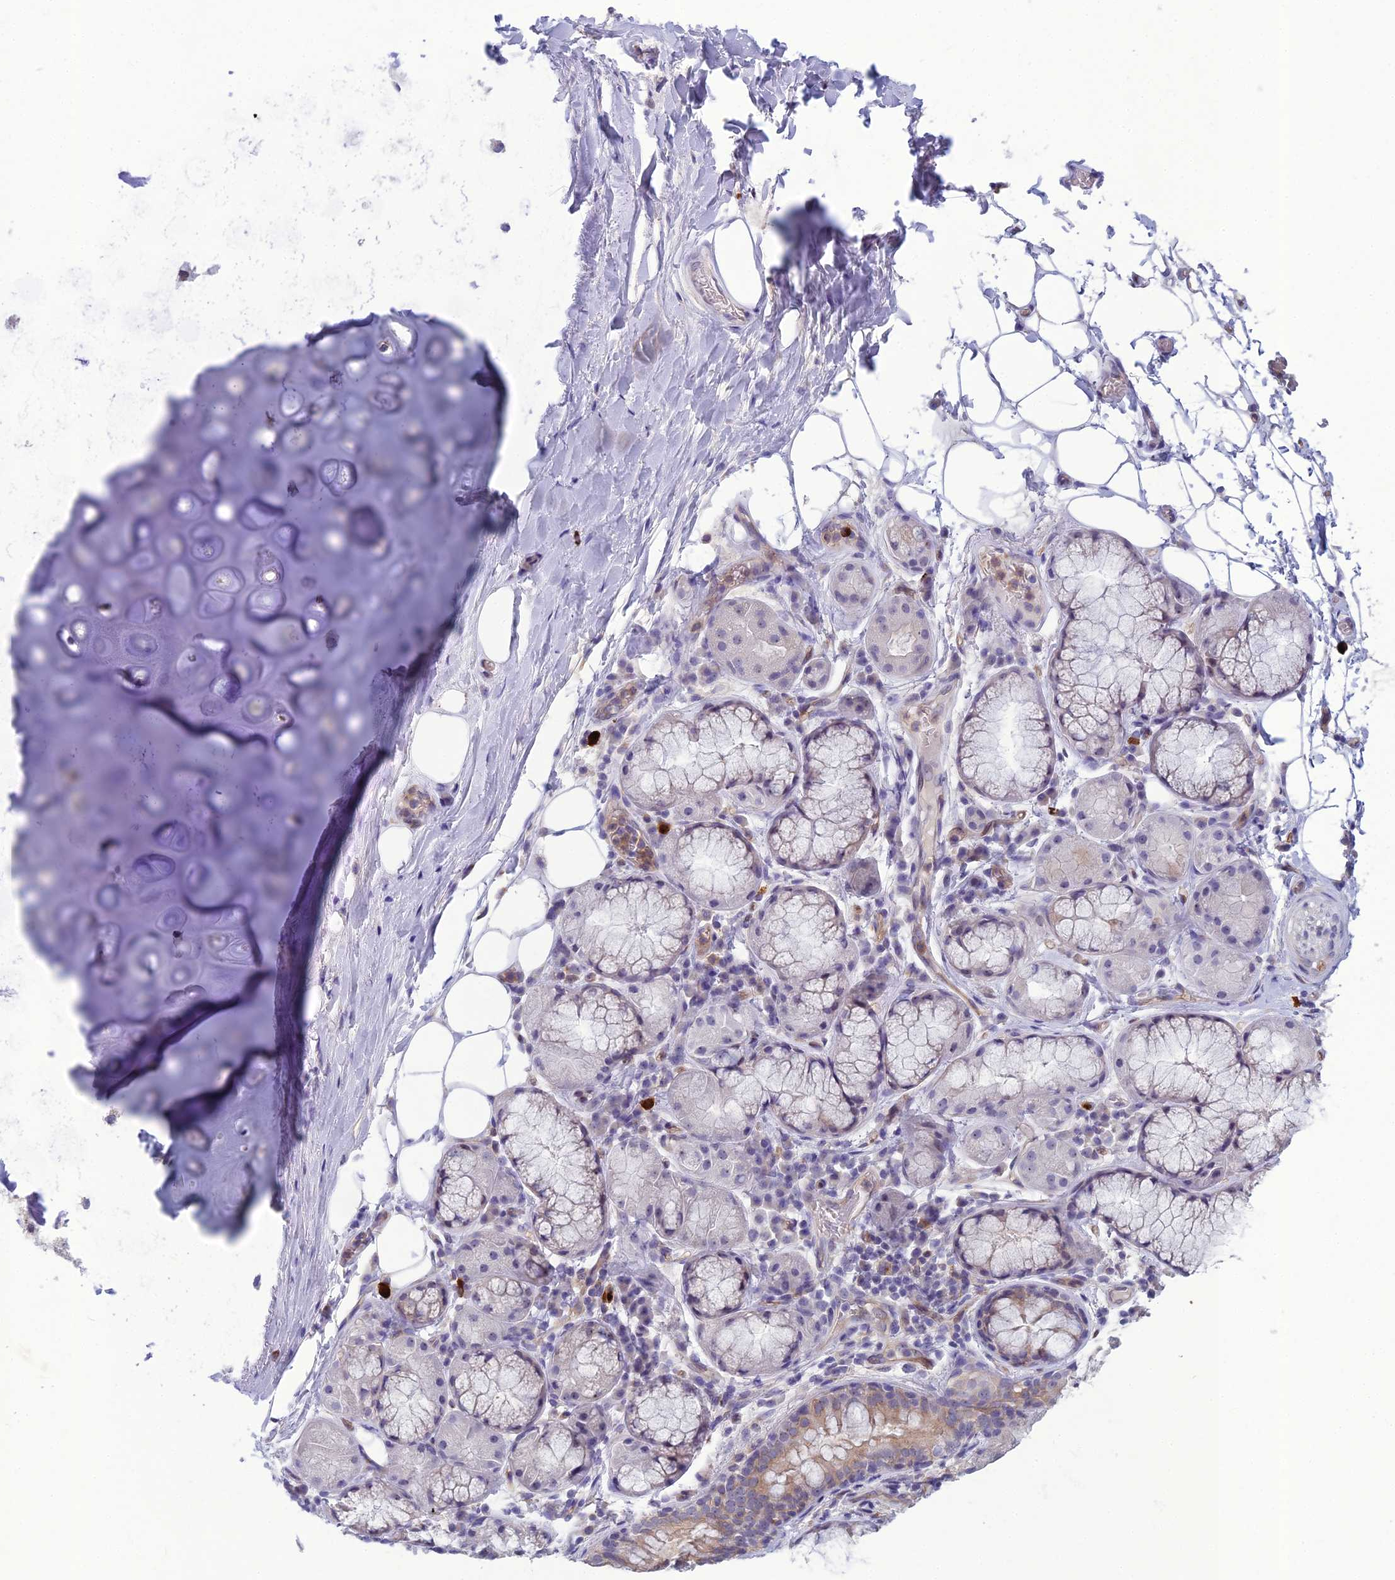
{"staining": {"intensity": "negative", "quantity": "none", "location": "none"}, "tissue": "adipose tissue", "cell_type": "Adipocytes", "image_type": "normal", "snomed": [{"axis": "morphology", "description": "Normal tissue, NOS"}, {"axis": "topography", "description": "Lymph node"}, {"axis": "topography", "description": "Cartilage tissue"}, {"axis": "topography", "description": "Bronchus"}], "caption": "An immunohistochemistry photomicrograph of unremarkable adipose tissue is shown. There is no staining in adipocytes of adipose tissue. Brightfield microscopy of IHC stained with DAB (3,3'-diaminobenzidine) (brown) and hematoxylin (blue), captured at high magnification.", "gene": "BBS7", "patient": {"sex": "male", "age": 63}}